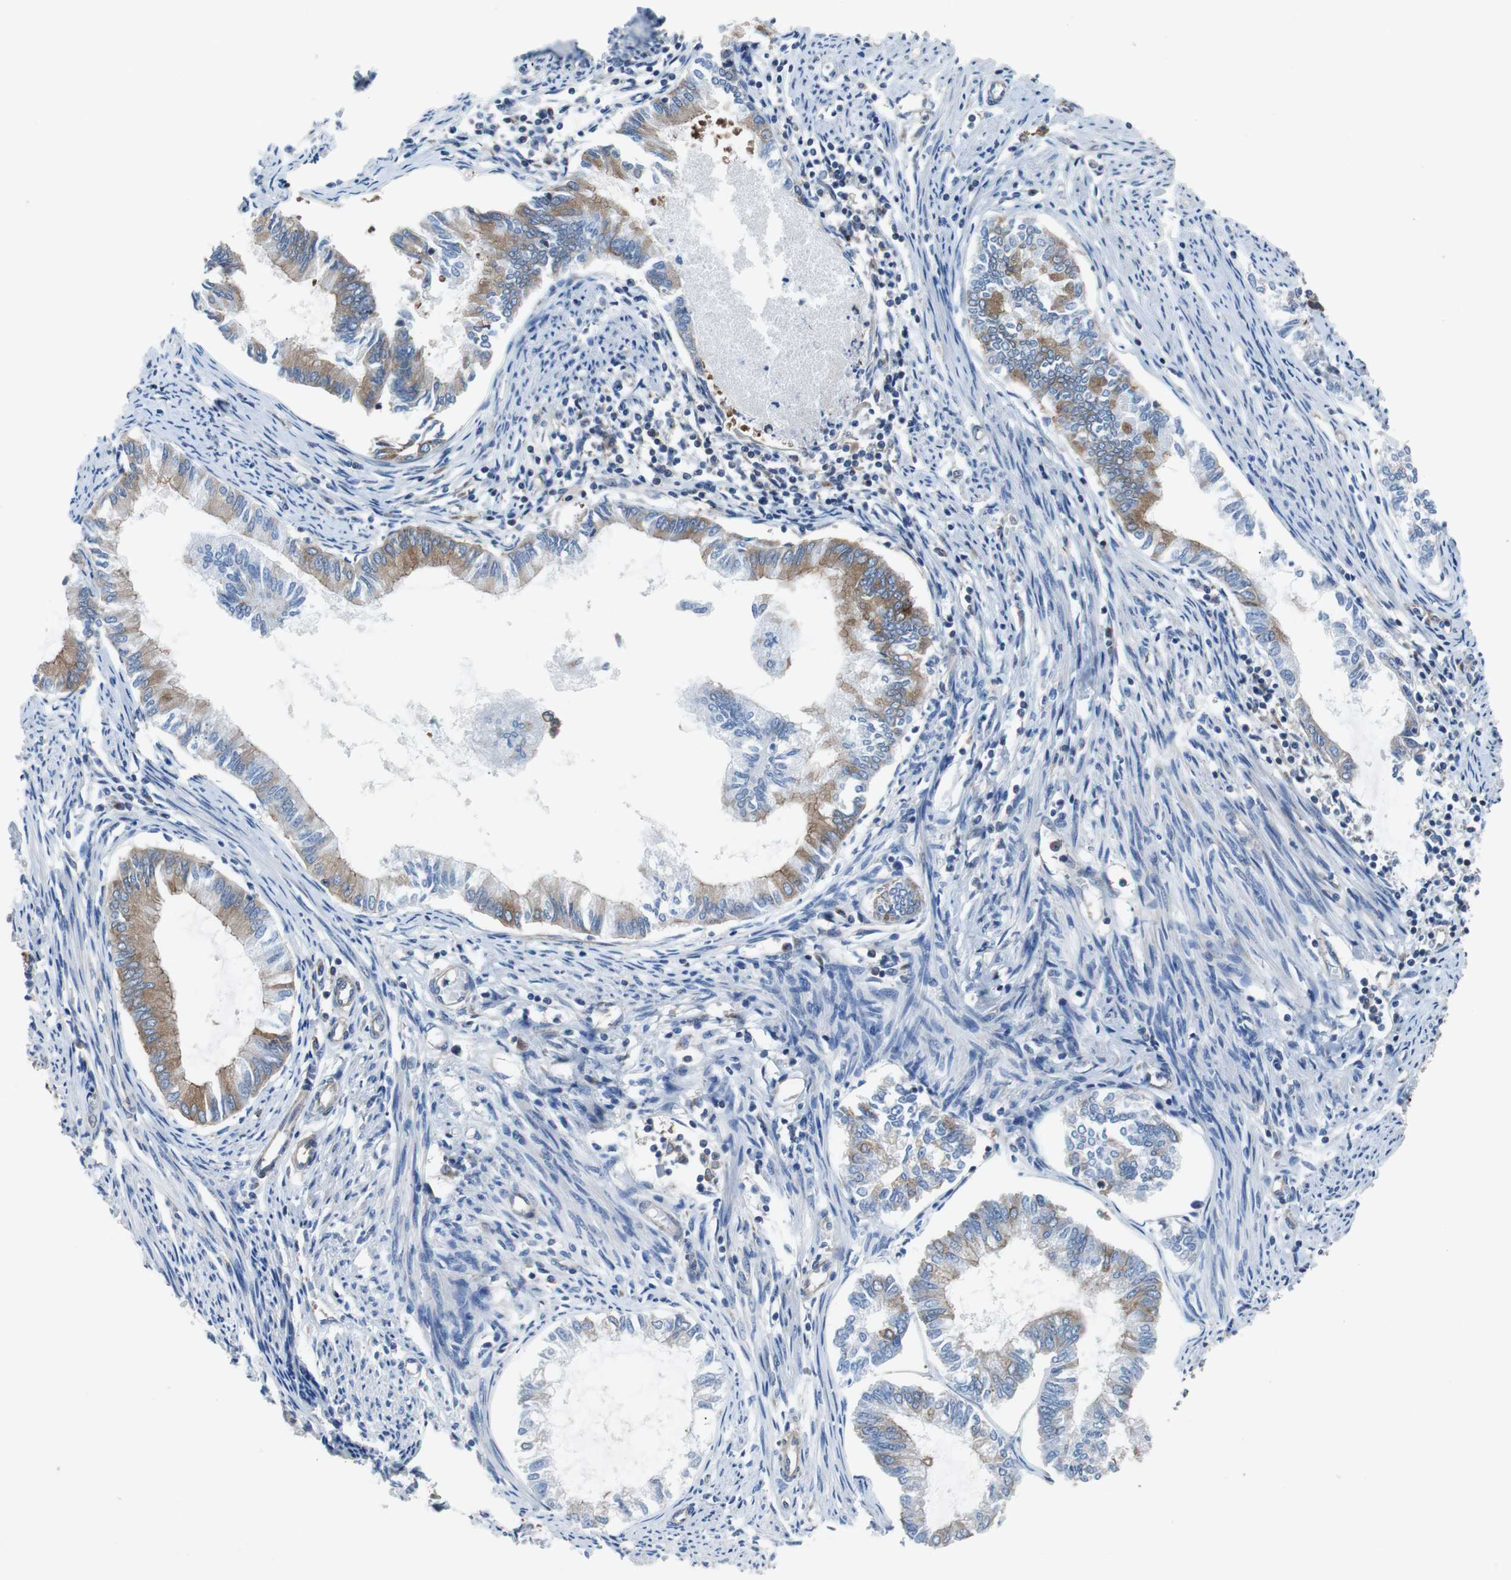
{"staining": {"intensity": "weak", "quantity": "25%-75%", "location": "cytoplasmic/membranous"}, "tissue": "endometrial cancer", "cell_type": "Tumor cells", "image_type": "cancer", "snomed": [{"axis": "morphology", "description": "Adenocarcinoma, NOS"}, {"axis": "topography", "description": "Endometrium"}], "caption": "IHC (DAB) staining of human endometrial adenocarcinoma displays weak cytoplasmic/membranous protein expression in approximately 25%-75% of tumor cells. Using DAB (brown) and hematoxylin (blue) stains, captured at high magnification using brightfield microscopy.", "gene": "GYS1", "patient": {"sex": "female", "age": 86}}